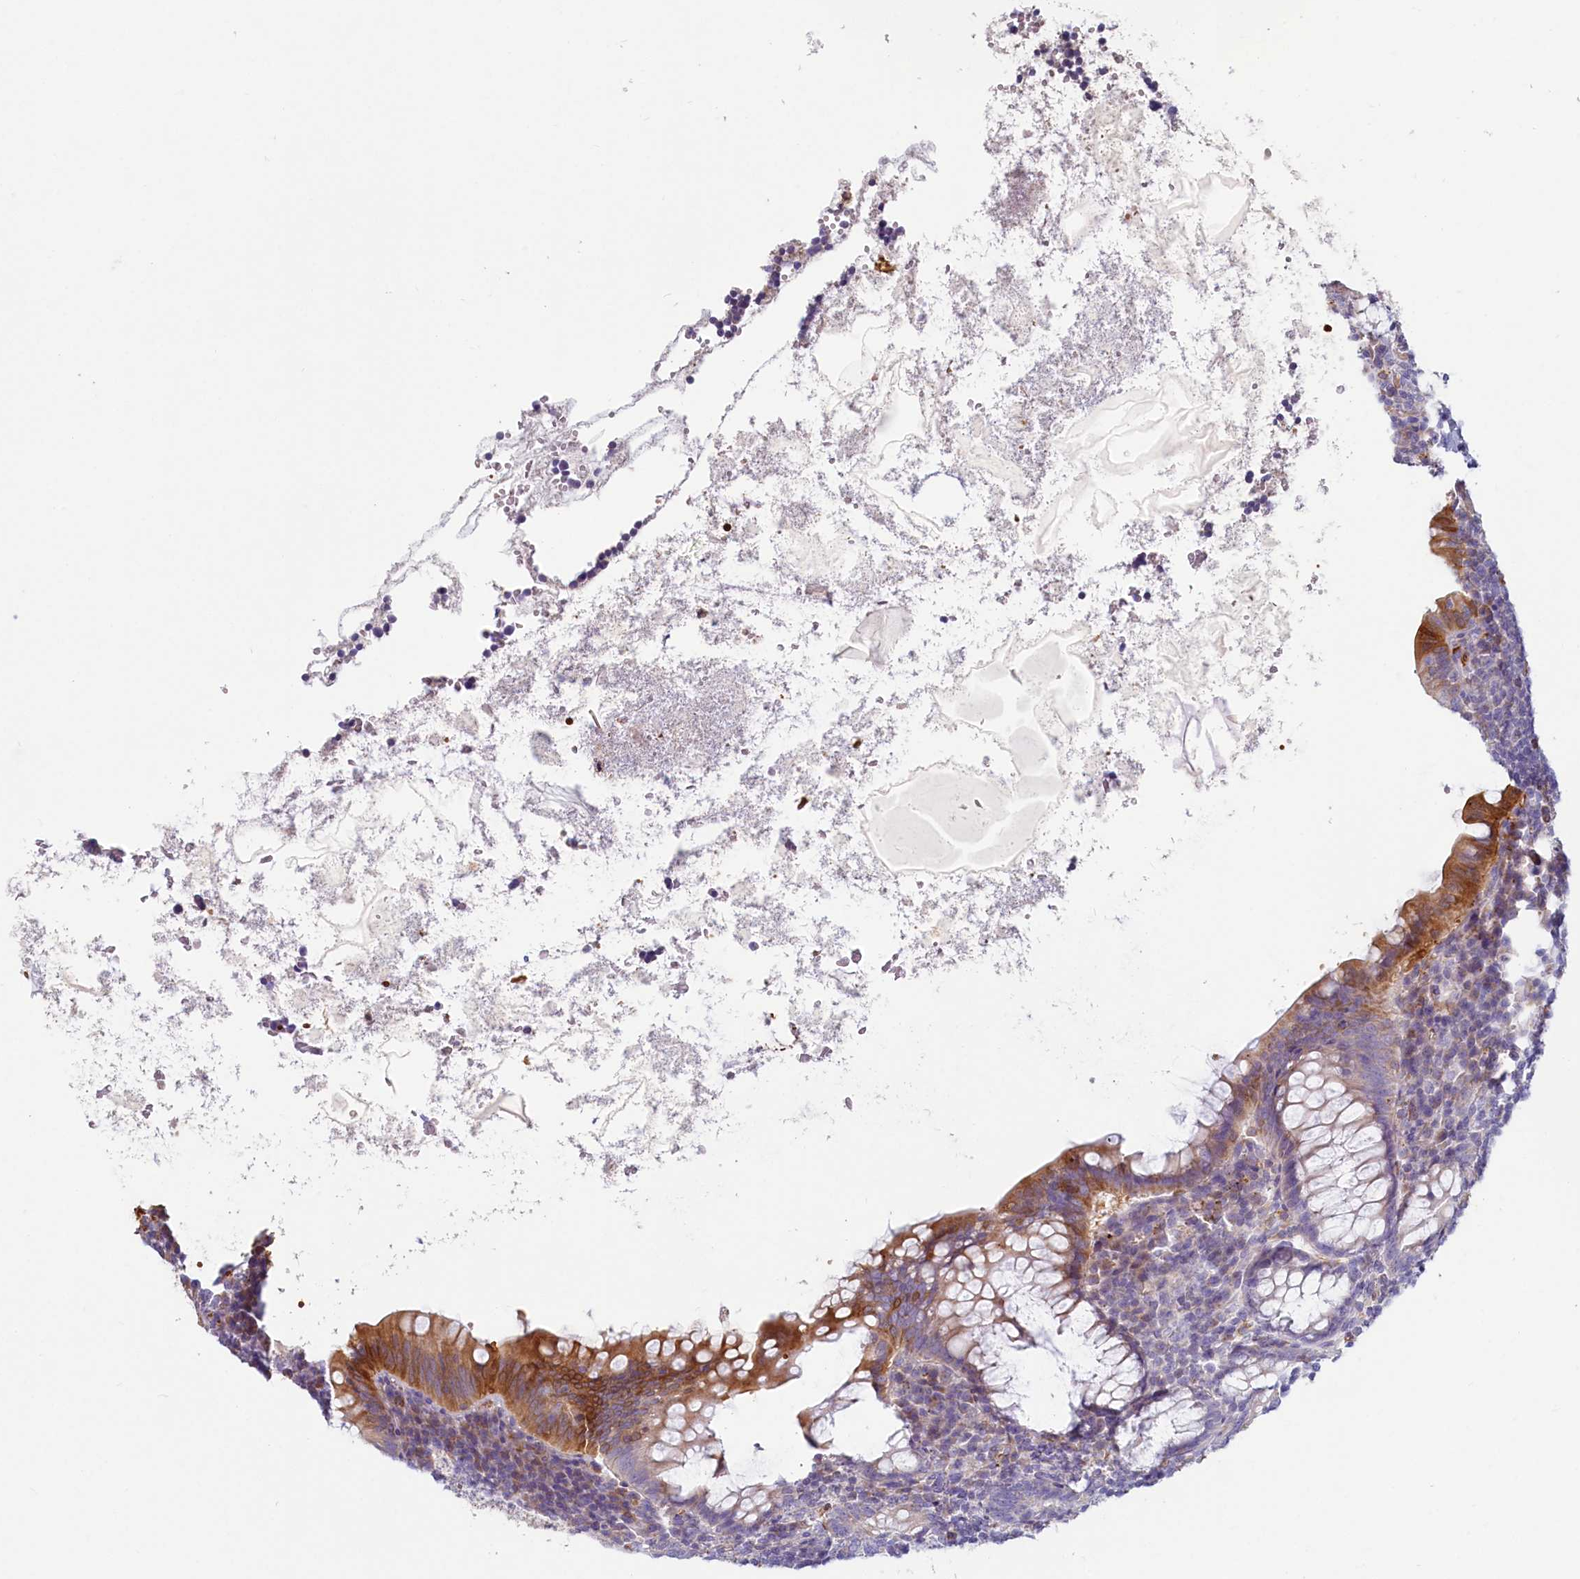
{"staining": {"intensity": "moderate", "quantity": "<25%", "location": "cytoplasmic/membranous"}, "tissue": "appendix", "cell_type": "Glandular cells", "image_type": "normal", "snomed": [{"axis": "morphology", "description": "Normal tissue, NOS"}, {"axis": "topography", "description": "Appendix"}], "caption": "IHC micrograph of unremarkable appendix: appendix stained using immunohistochemistry displays low levels of moderate protein expression localized specifically in the cytoplasmic/membranous of glandular cells, appearing as a cytoplasmic/membranous brown color.", "gene": "LMOD3", "patient": {"sex": "female", "age": 33}}